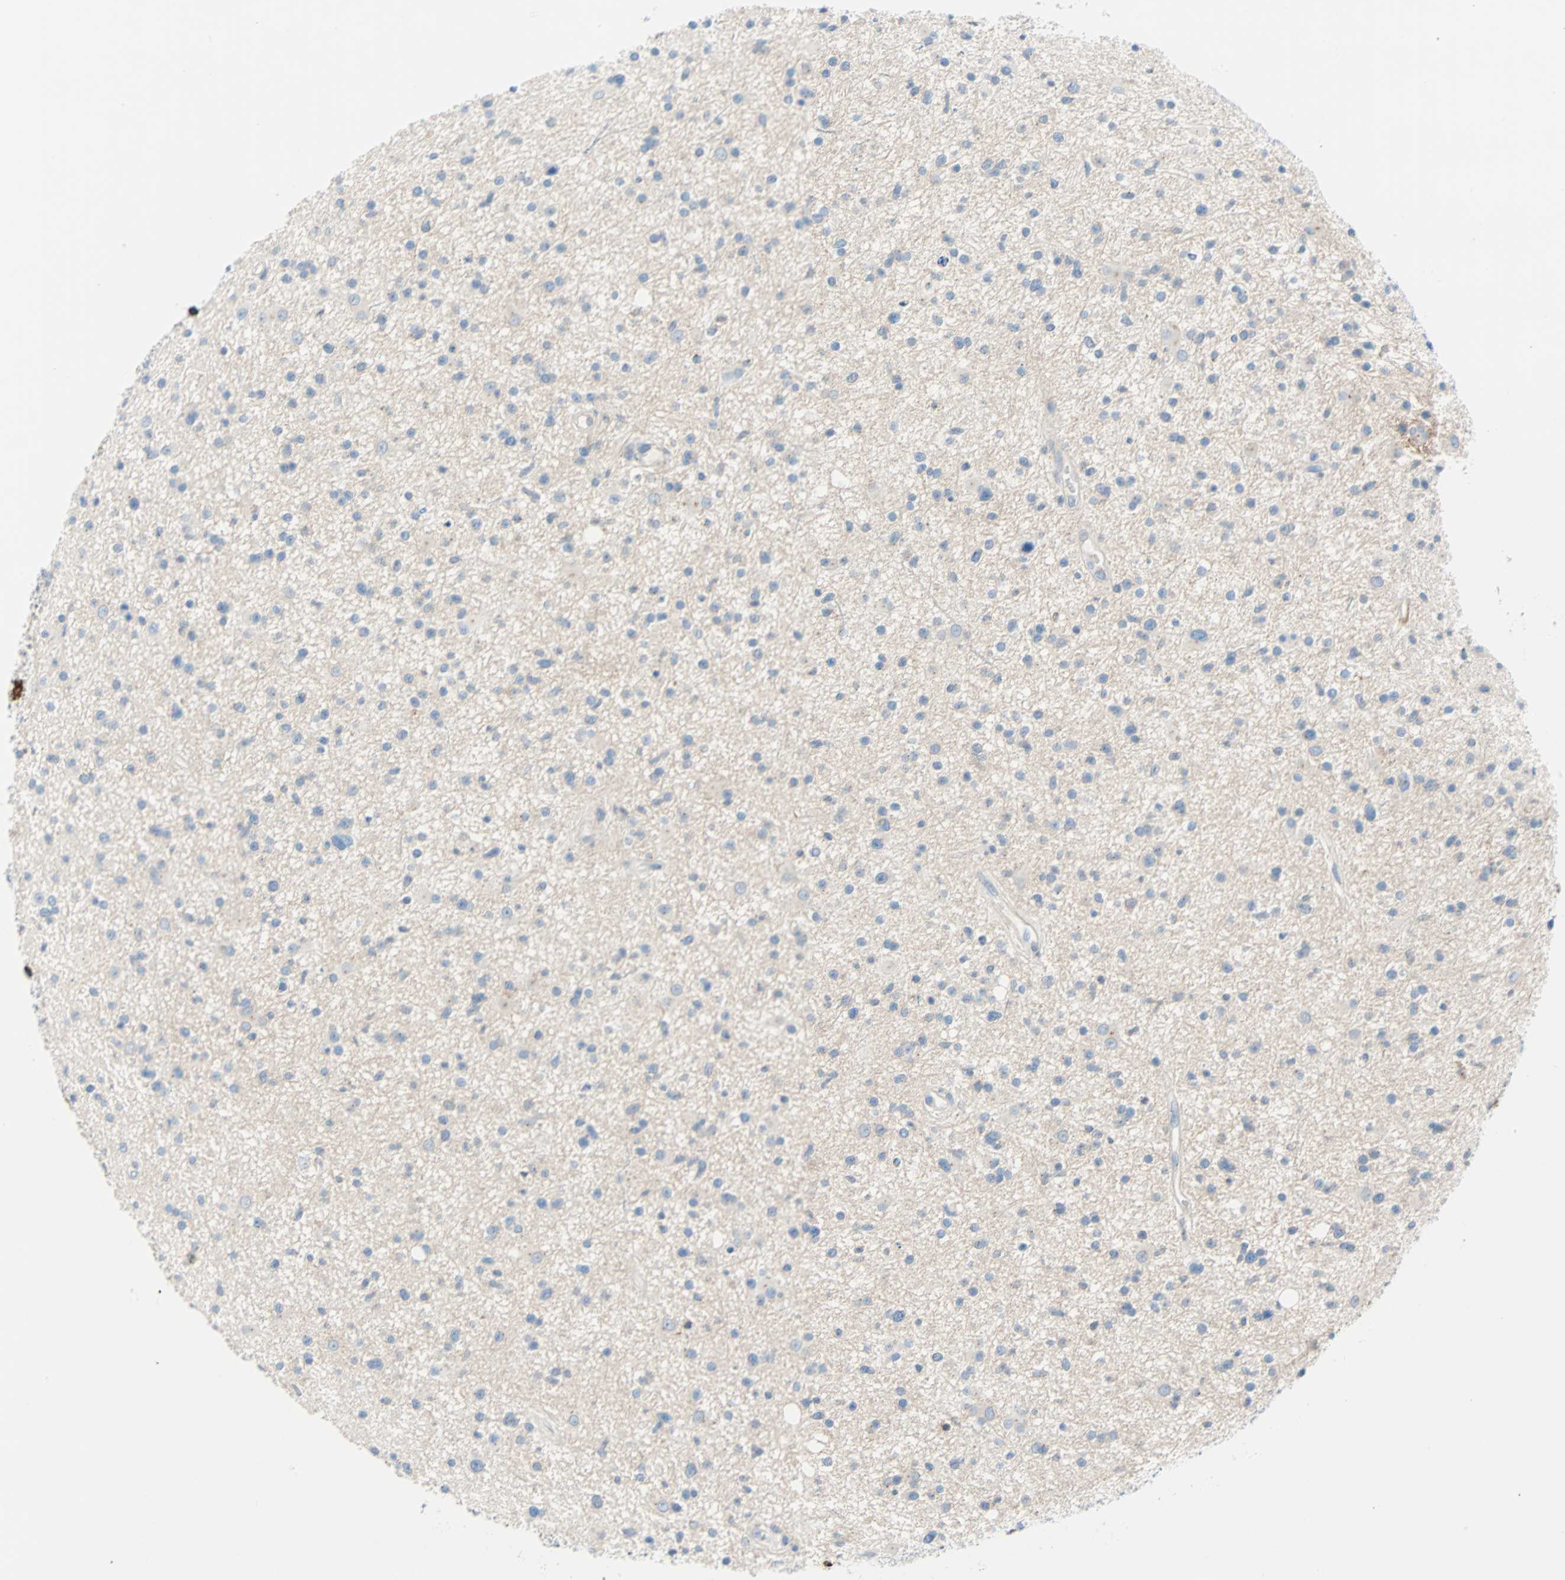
{"staining": {"intensity": "negative", "quantity": "none", "location": "none"}, "tissue": "glioma", "cell_type": "Tumor cells", "image_type": "cancer", "snomed": [{"axis": "morphology", "description": "Glioma, malignant, High grade"}, {"axis": "topography", "description": "Brain"}], "caption": "There is no significant positivity in tumor cells of malignant high-grade glioma.", "gene": "PDPN", "patient": {"sex": "male", "age": 33}}